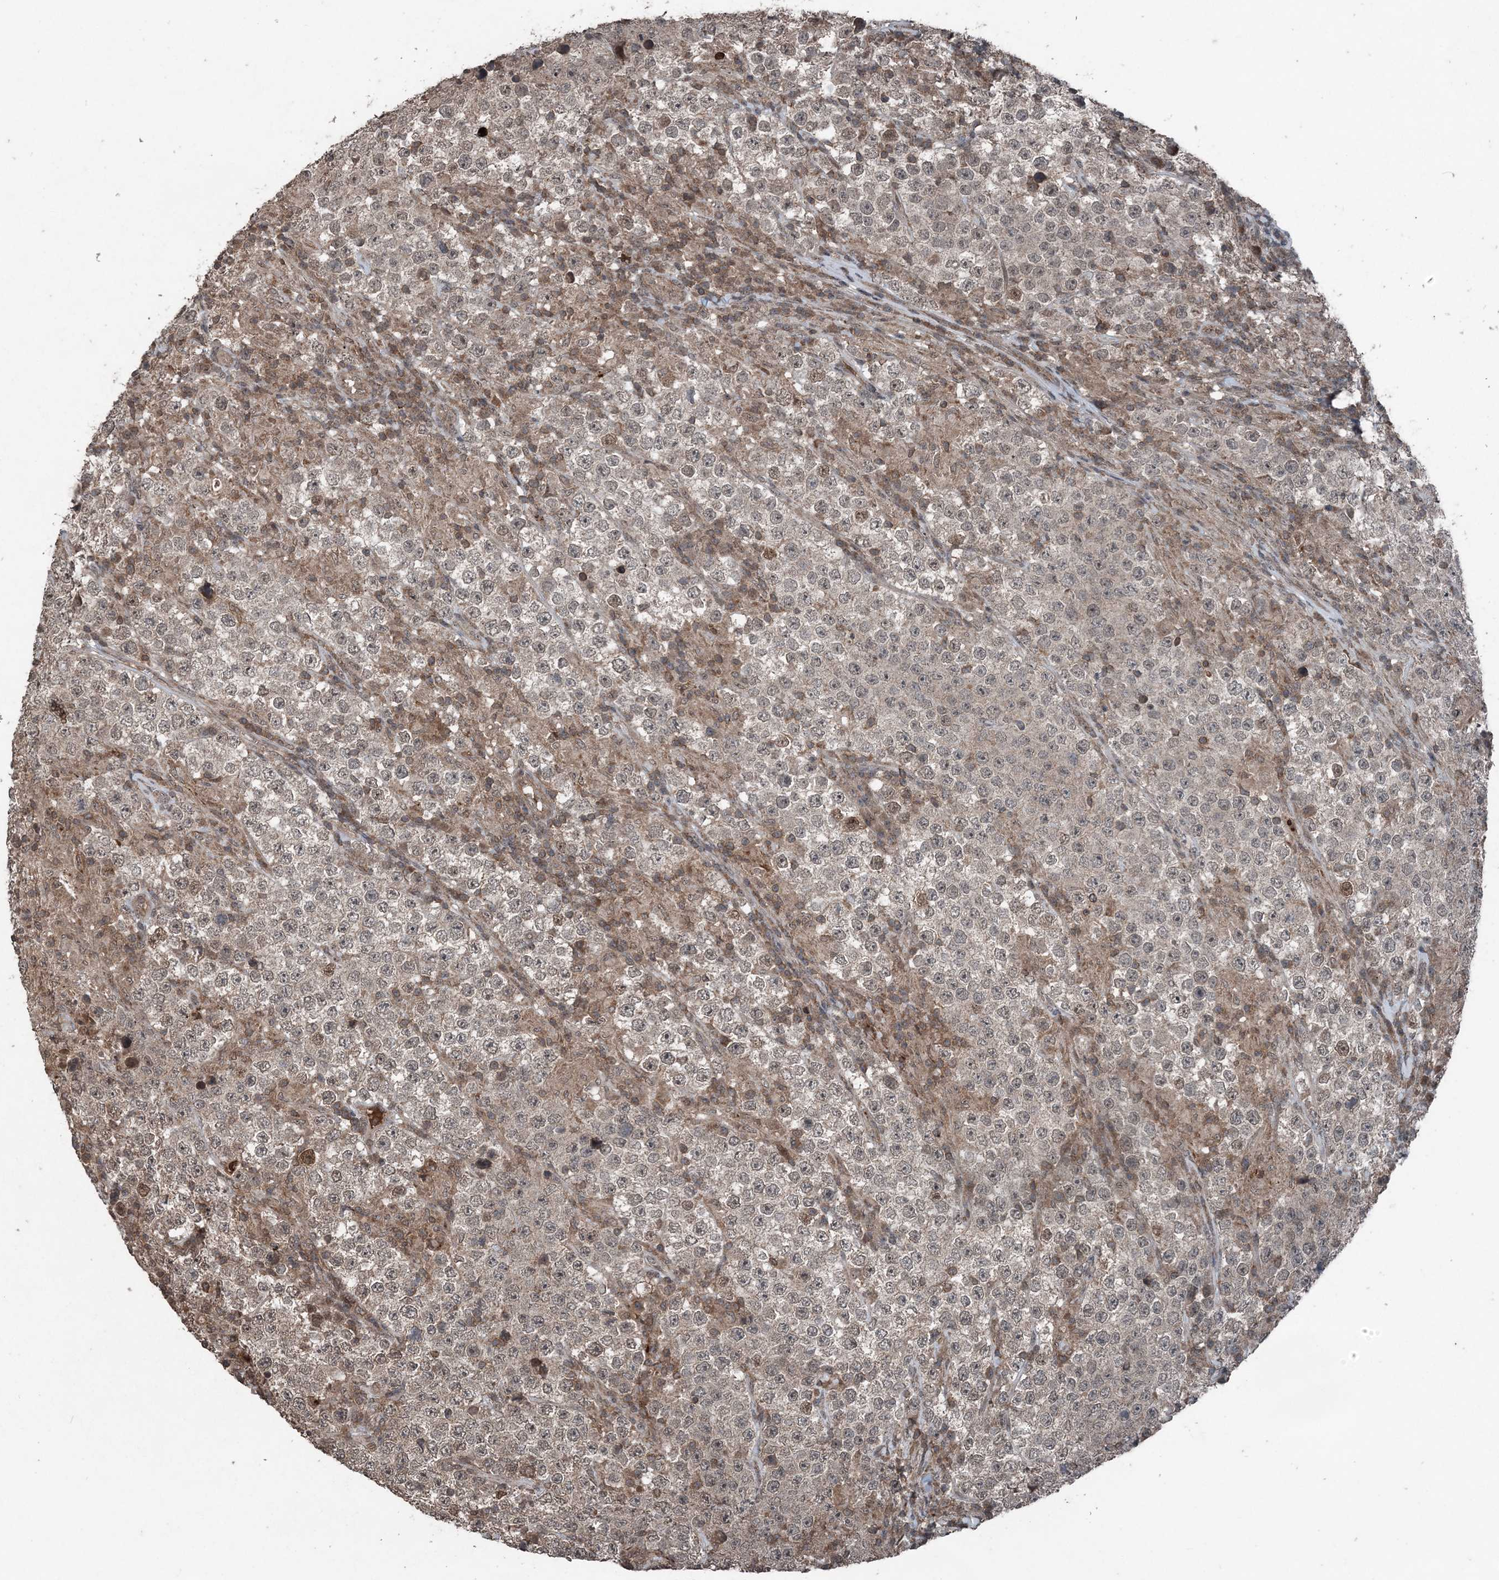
{"staining": {"intensity": "negative", "quantity": "none", "location": "none"}, "tissue": "testis cancer", "cell_type": "Tumor cells", "image_type": "cancer", "snomed": [{"axis": "morphology", "description": "Normal tissue, NOS"}, {"axis": "morphology", "description": "Urothelial carcinoma, High grade"}, {"axis": "morphology", "description": "Seminoma, NOS"}, {"axis": "morphology", "description": "Carcinoma, Embryonal, NOS"}, {"axis": "topography", "description": "Urinary bladder"}, {"axis": "topography", "description": "Testis"}], "caption": "This is an IHC histopathology image of human high-grade urothelial carcinoma (testis). There is no positivity in tumor cells.", "gene": "CFL1", "patient": {"sex": "male", "age": 41}}